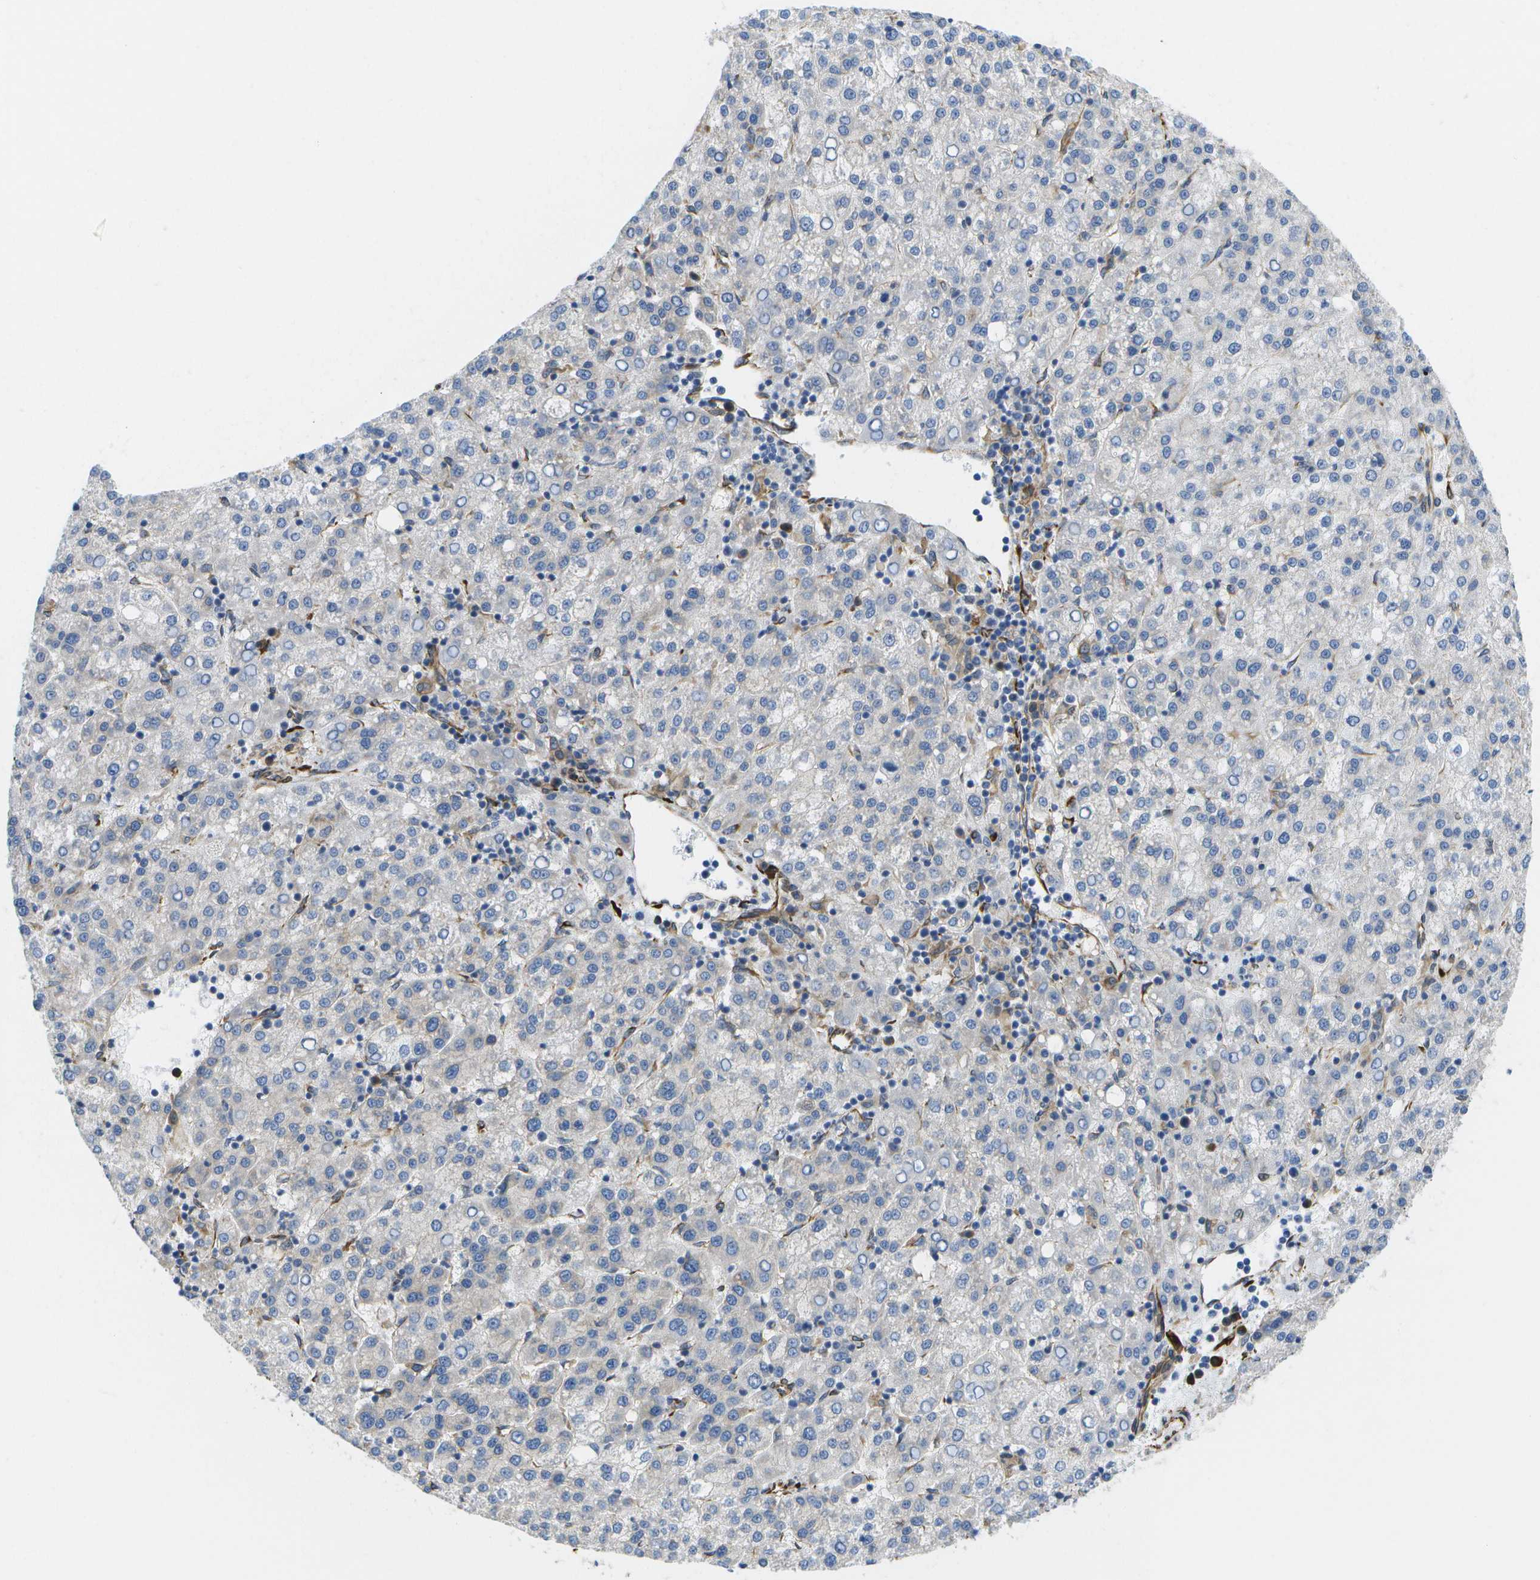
{"staining": {"intensity": "negative", "quantity": "none", "location": "none"}, "tissue": "liver cancer", "cell_type": "Tumor cells", "image_type": "cancer", "snomed": [{"axis": "morphology", "description": "Carcinoma, Hepatocellular, NOS"}, {"axis": "topography", "description": "Liver"}], "caption": "There is no significant staining in tumor cells of liver cancer (hepatocellular carcinoma).", "gene": "ZDHHC17", "patient": {"sex": "female", "age": 58}}